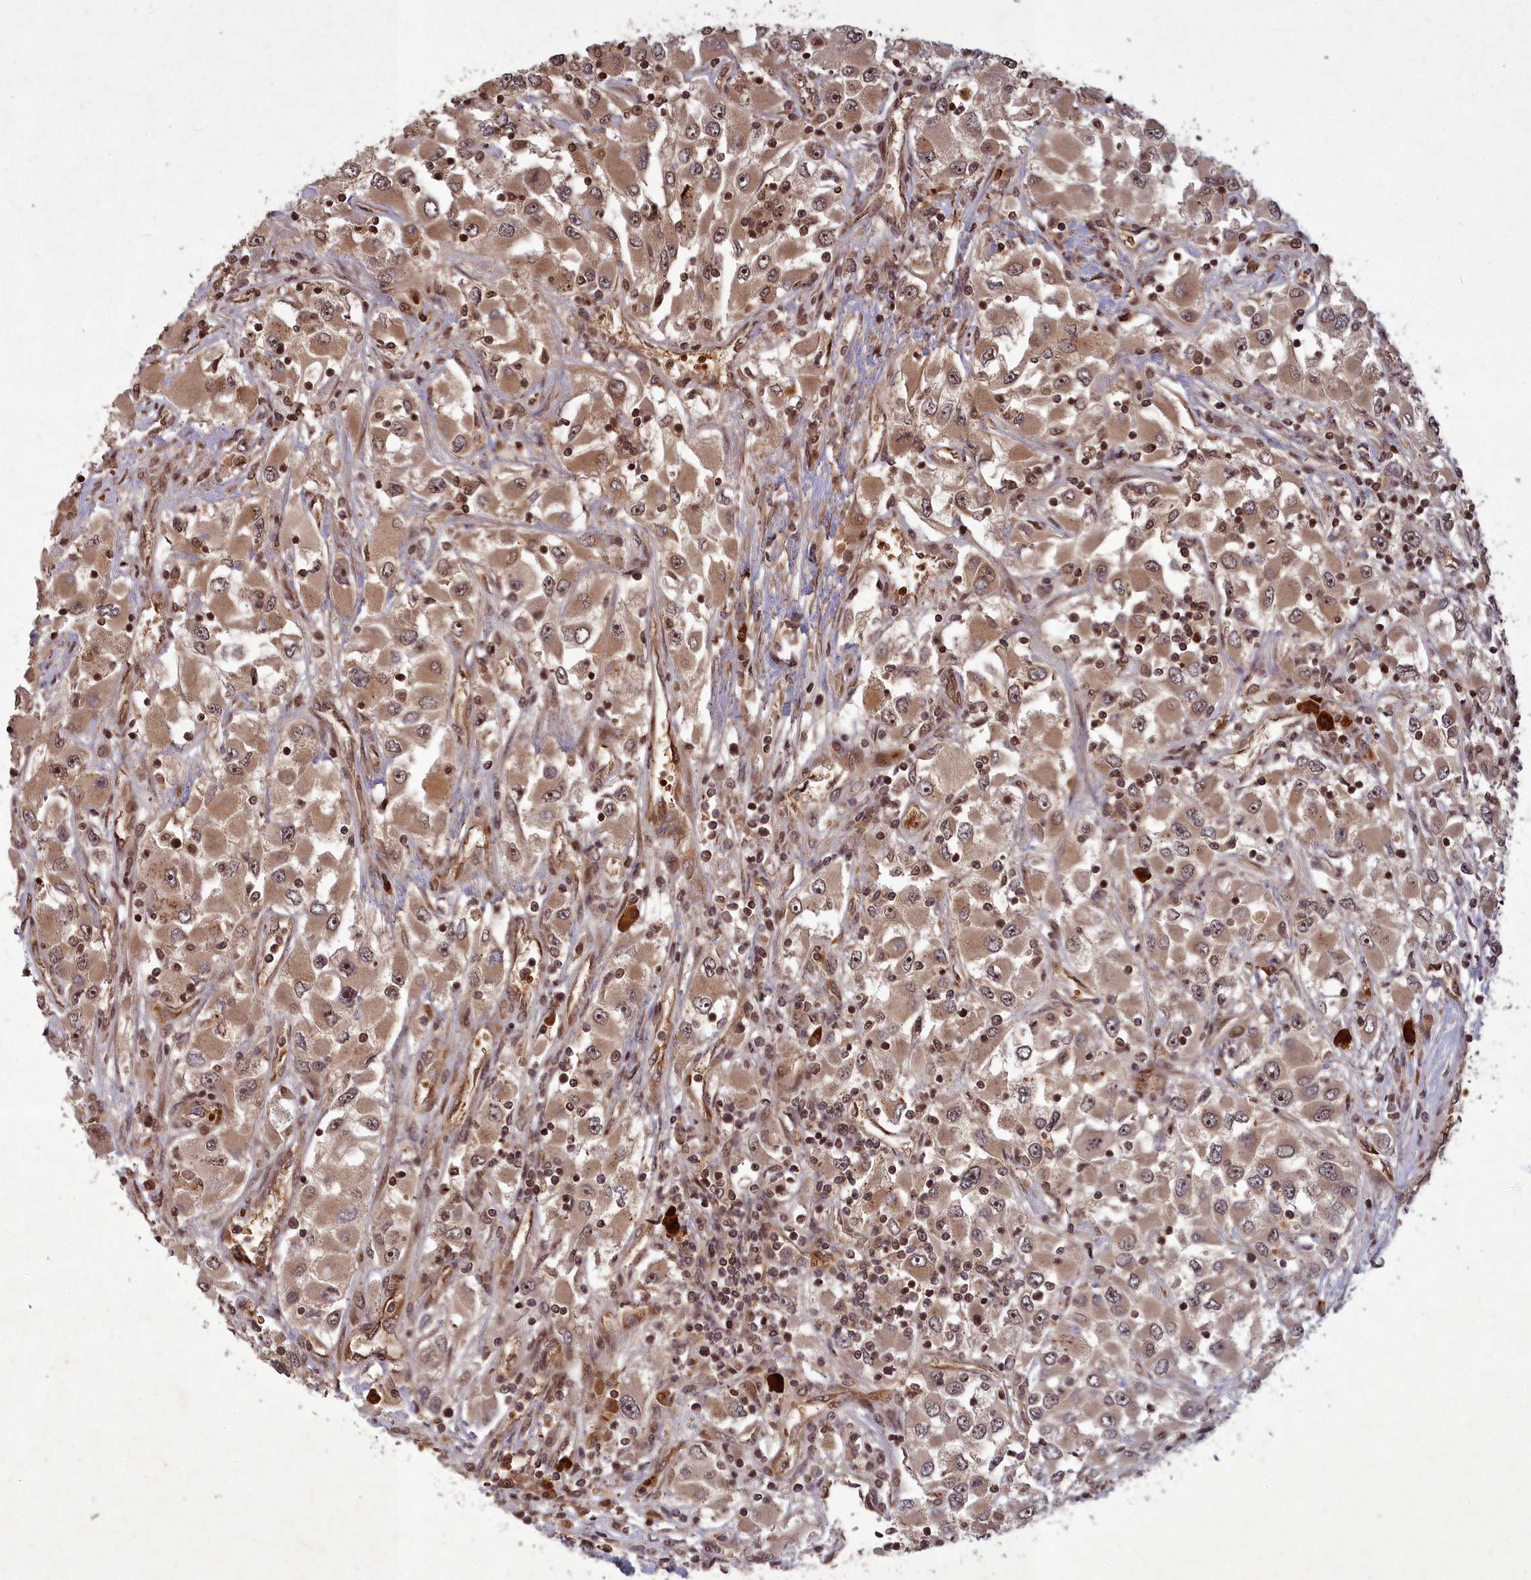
{"staining": {"intensity": "moderate", "quantity": ">75%", "location": "cytoplasmic/membranous"}, "tissue": "renal cancer", "cell_type": "Tumor cells", "image_type": "cancer", "snomed": [{"axis": "morphology", "description": "Adenocarcinoma, NOS"}, {"axis": "topography", "description": "Kidney"}], "caption": "Adenocarcinoma (renal) stained with DAB (3,3'-diaminobenzidine) immunohistochemistry demonstrates medium levels of moderate cytoplasmic/membranous expression in about >75% of tumor cells. (DAB IHC with brightfield microscopy, high magnification).", "gene": "SRMS", "patient": {"sex": "female", "age": 52}}